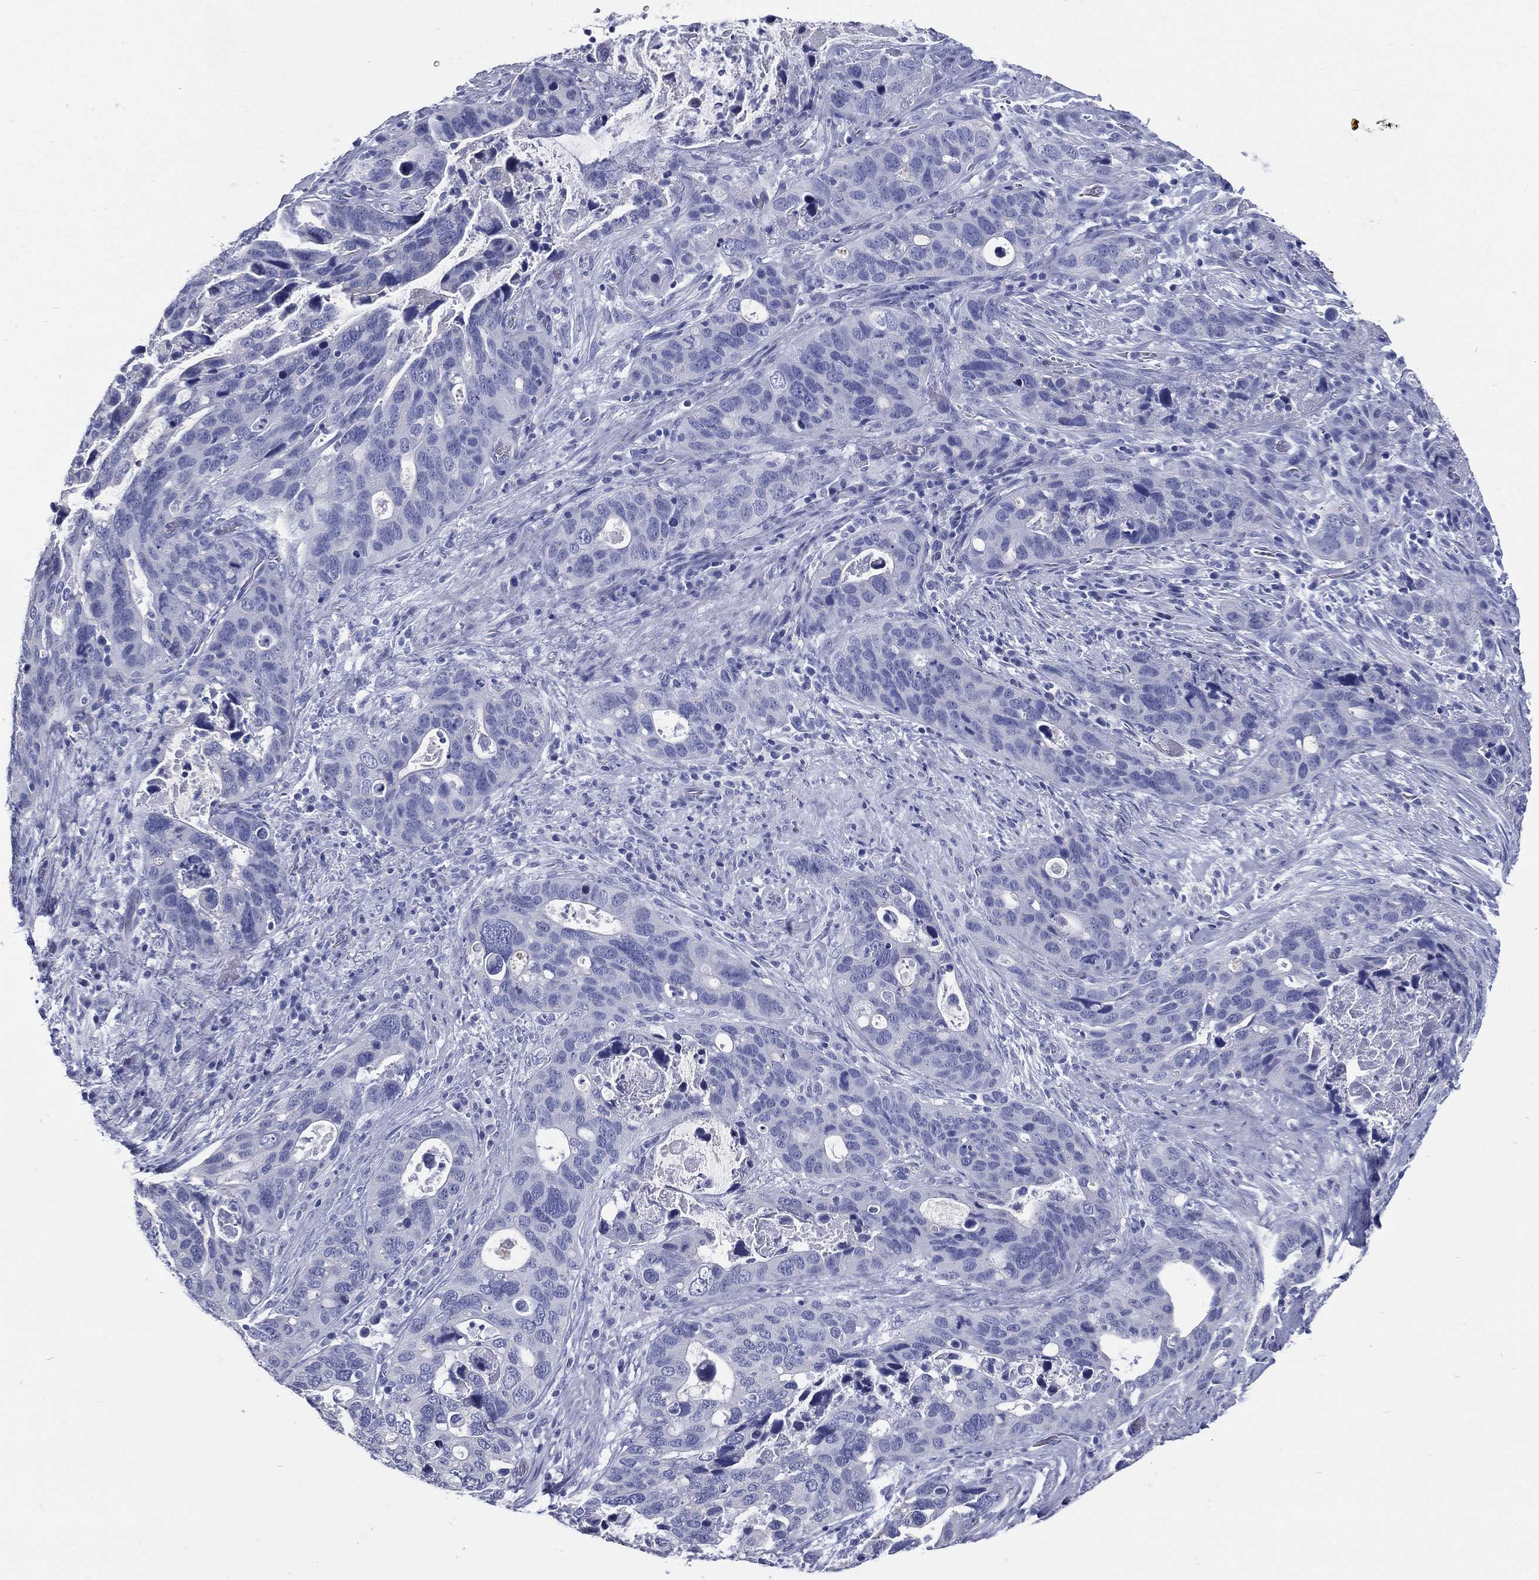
{"staining": {"intensity": "negative", "quantity": "none", "location": "none"}, "tissue": "stomach cancer", "cell_type": "Tumor cells", "image_type": "cancer", "snomed": [{"axis": "morphology", "description": "Adenocarcinoma, NOS"}, {"axis": "topography", "description": "Stomach"}], "caption": "DAB immunohistochemical staining of human stomach cancer exhibits no significant positivity in tumor cells.", "gene": "RSPH4A", "patient": {"sex": "male", "age": 54}}